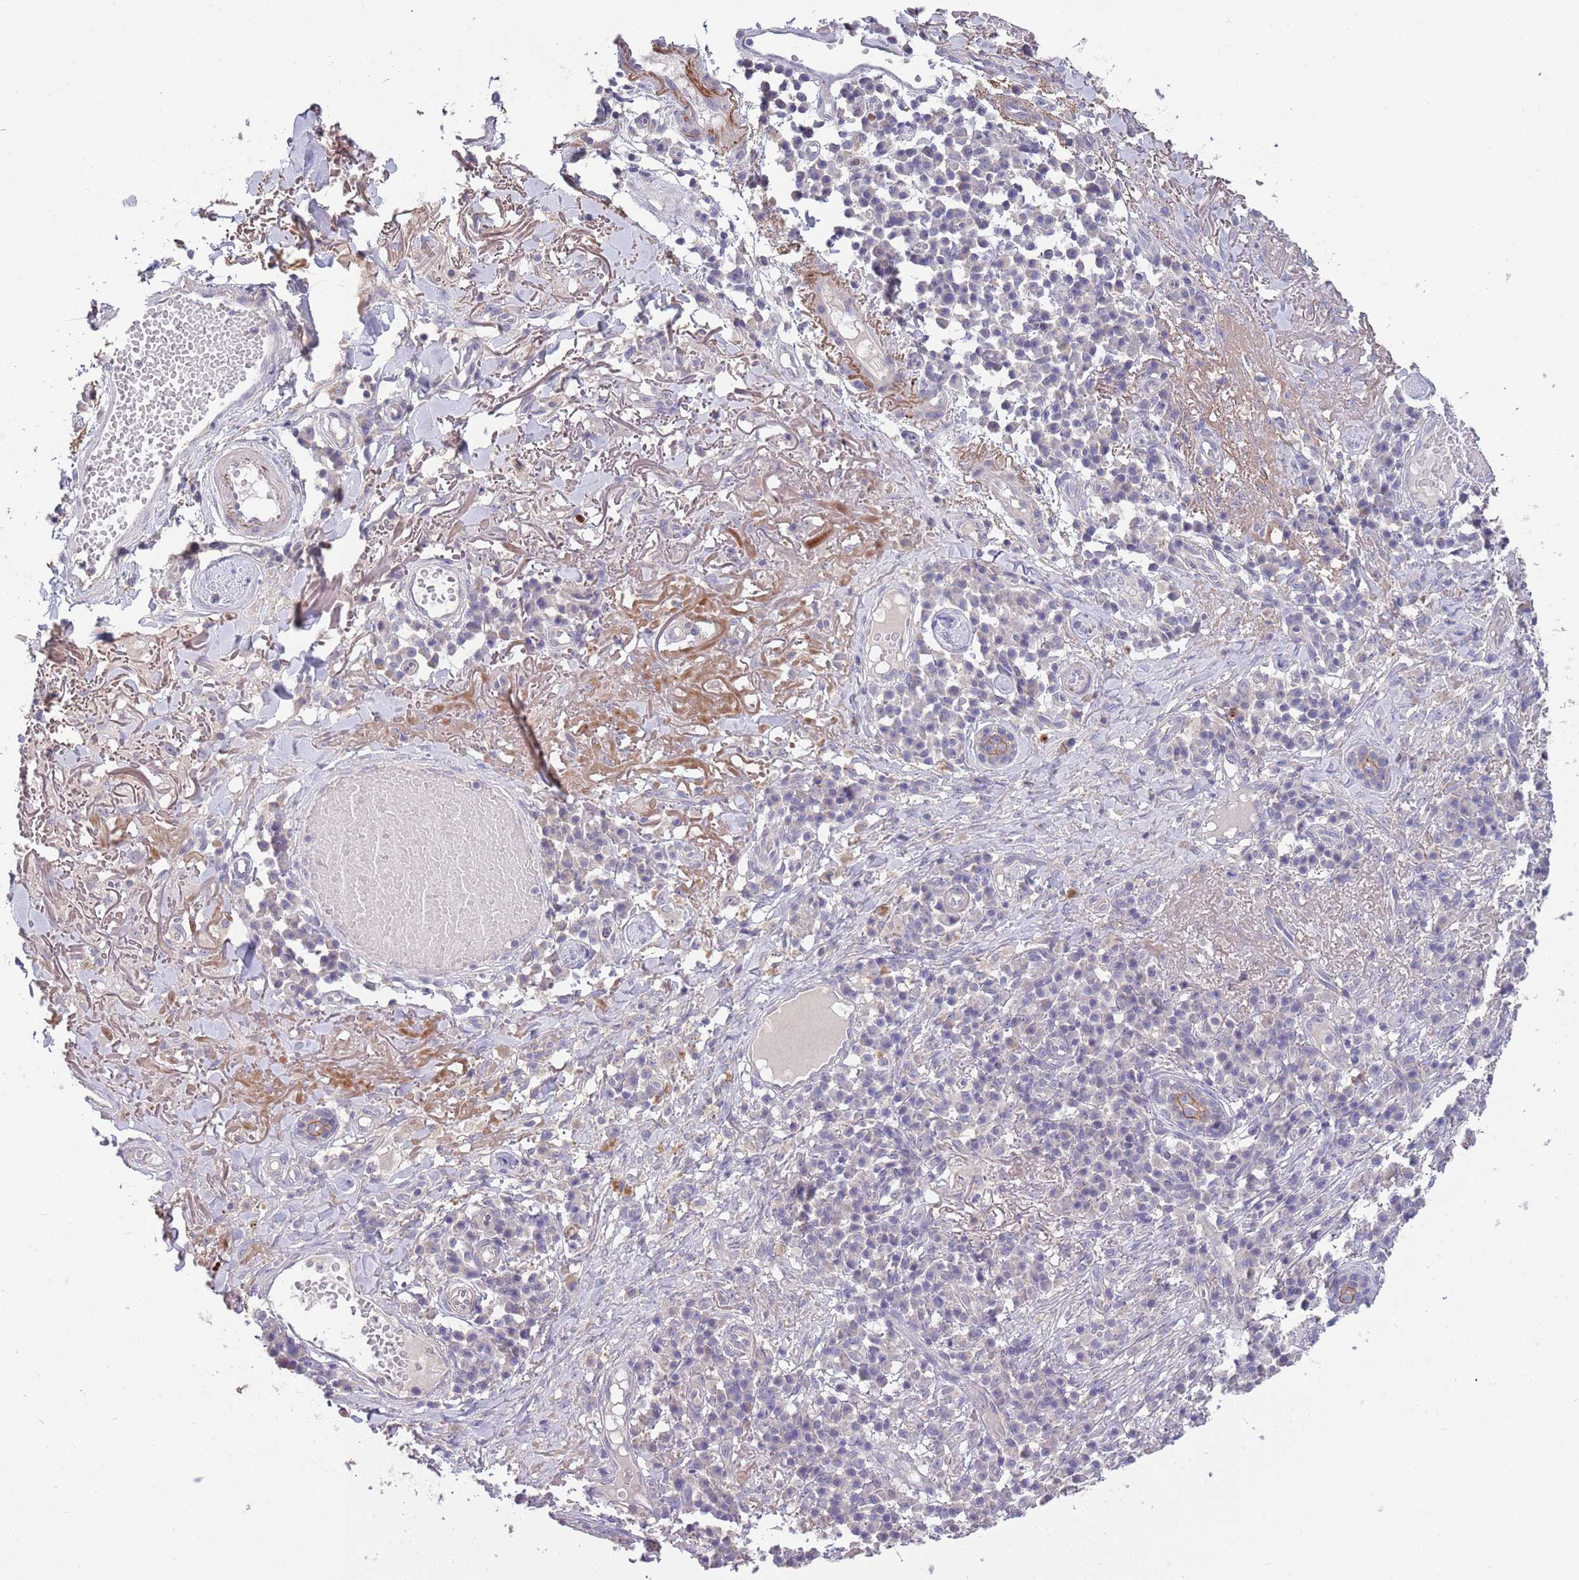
{"staining": {"intensity": "moderate", "quantity": "<25%", "location": "nuclear"}, "tissue": "skin cancer", "cell_type": "Tumor cells", "image_type": "cancer", "snomed": [{"axis": "morphology", "description": "Squamous cell carcinoma in situ, NOS"}, {"axis": "morphology", "description": "Squamous cell carcinoma, NOS"}, {"axis": "topography", "description": "Skin"}], "caption": "About <25% of tumor cells in skin squamous cell carcinoma show moderate nuclear protein positivity as visualized by brown immunohistochemical staining.", "gene": "PIMREG", "patient": {"sex": "male", "age": 93}}